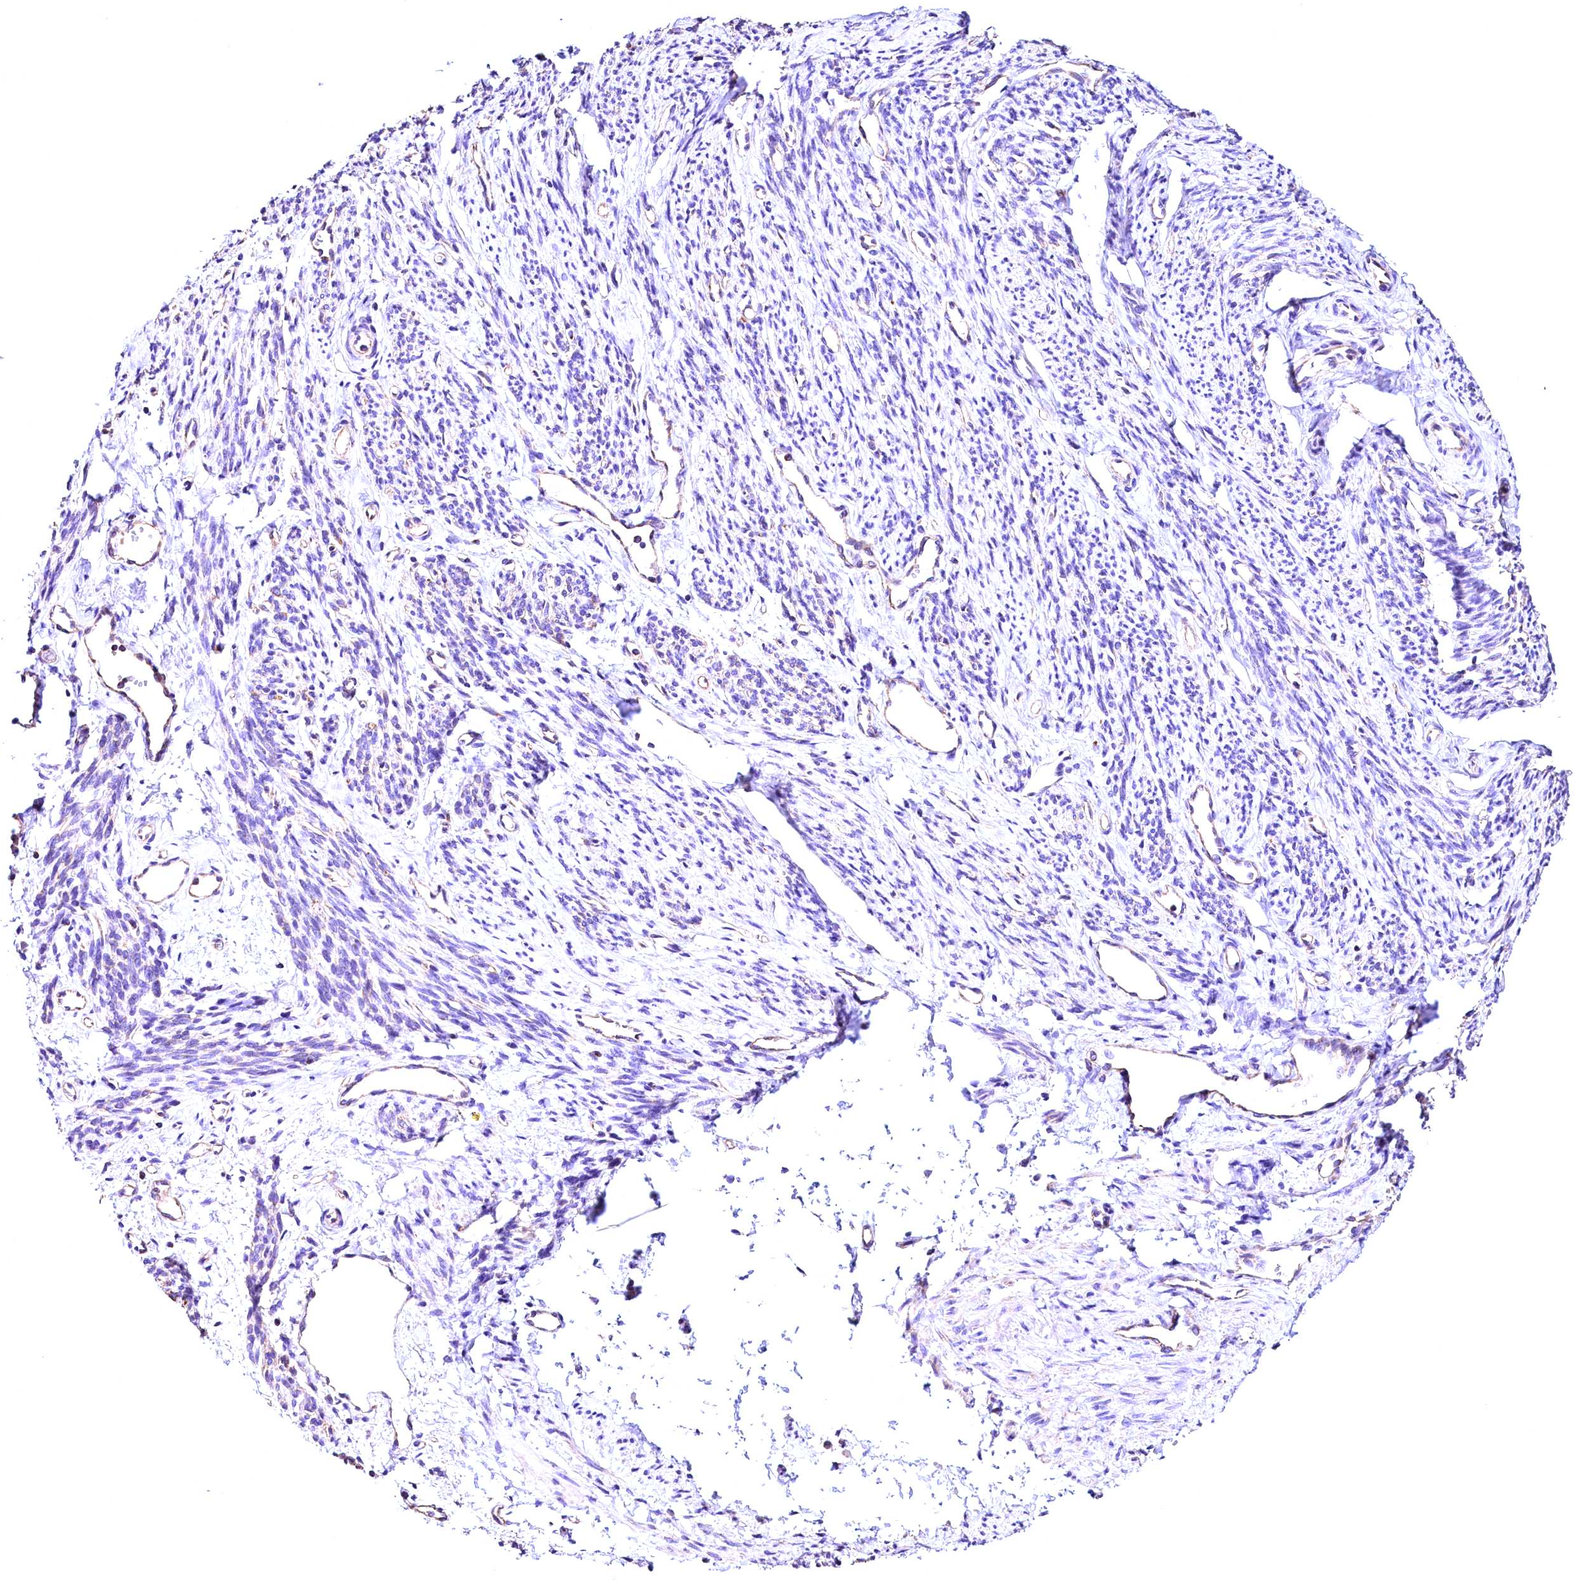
{"staining": {"intensity": "negative", "quantity": "none", "location": "none"}, "tissue": "smooth muscle", "cell_type": "Smooth muscle cells", "image_type": "normal", "snomed": [{"axis": "morphology", "description": "Normal tissue, NOS"}, {"axis": "topography", "description": "Smooth muscle"}, {"axis": "topography", "description": "Uterus"}], "caption": "Immunohistochemical staining of unremarkable smooth muscle shows no significant expression in smooth muscle cells.", "gene": "ACAA2", "patient": {"sex": "female", "age": 59}}